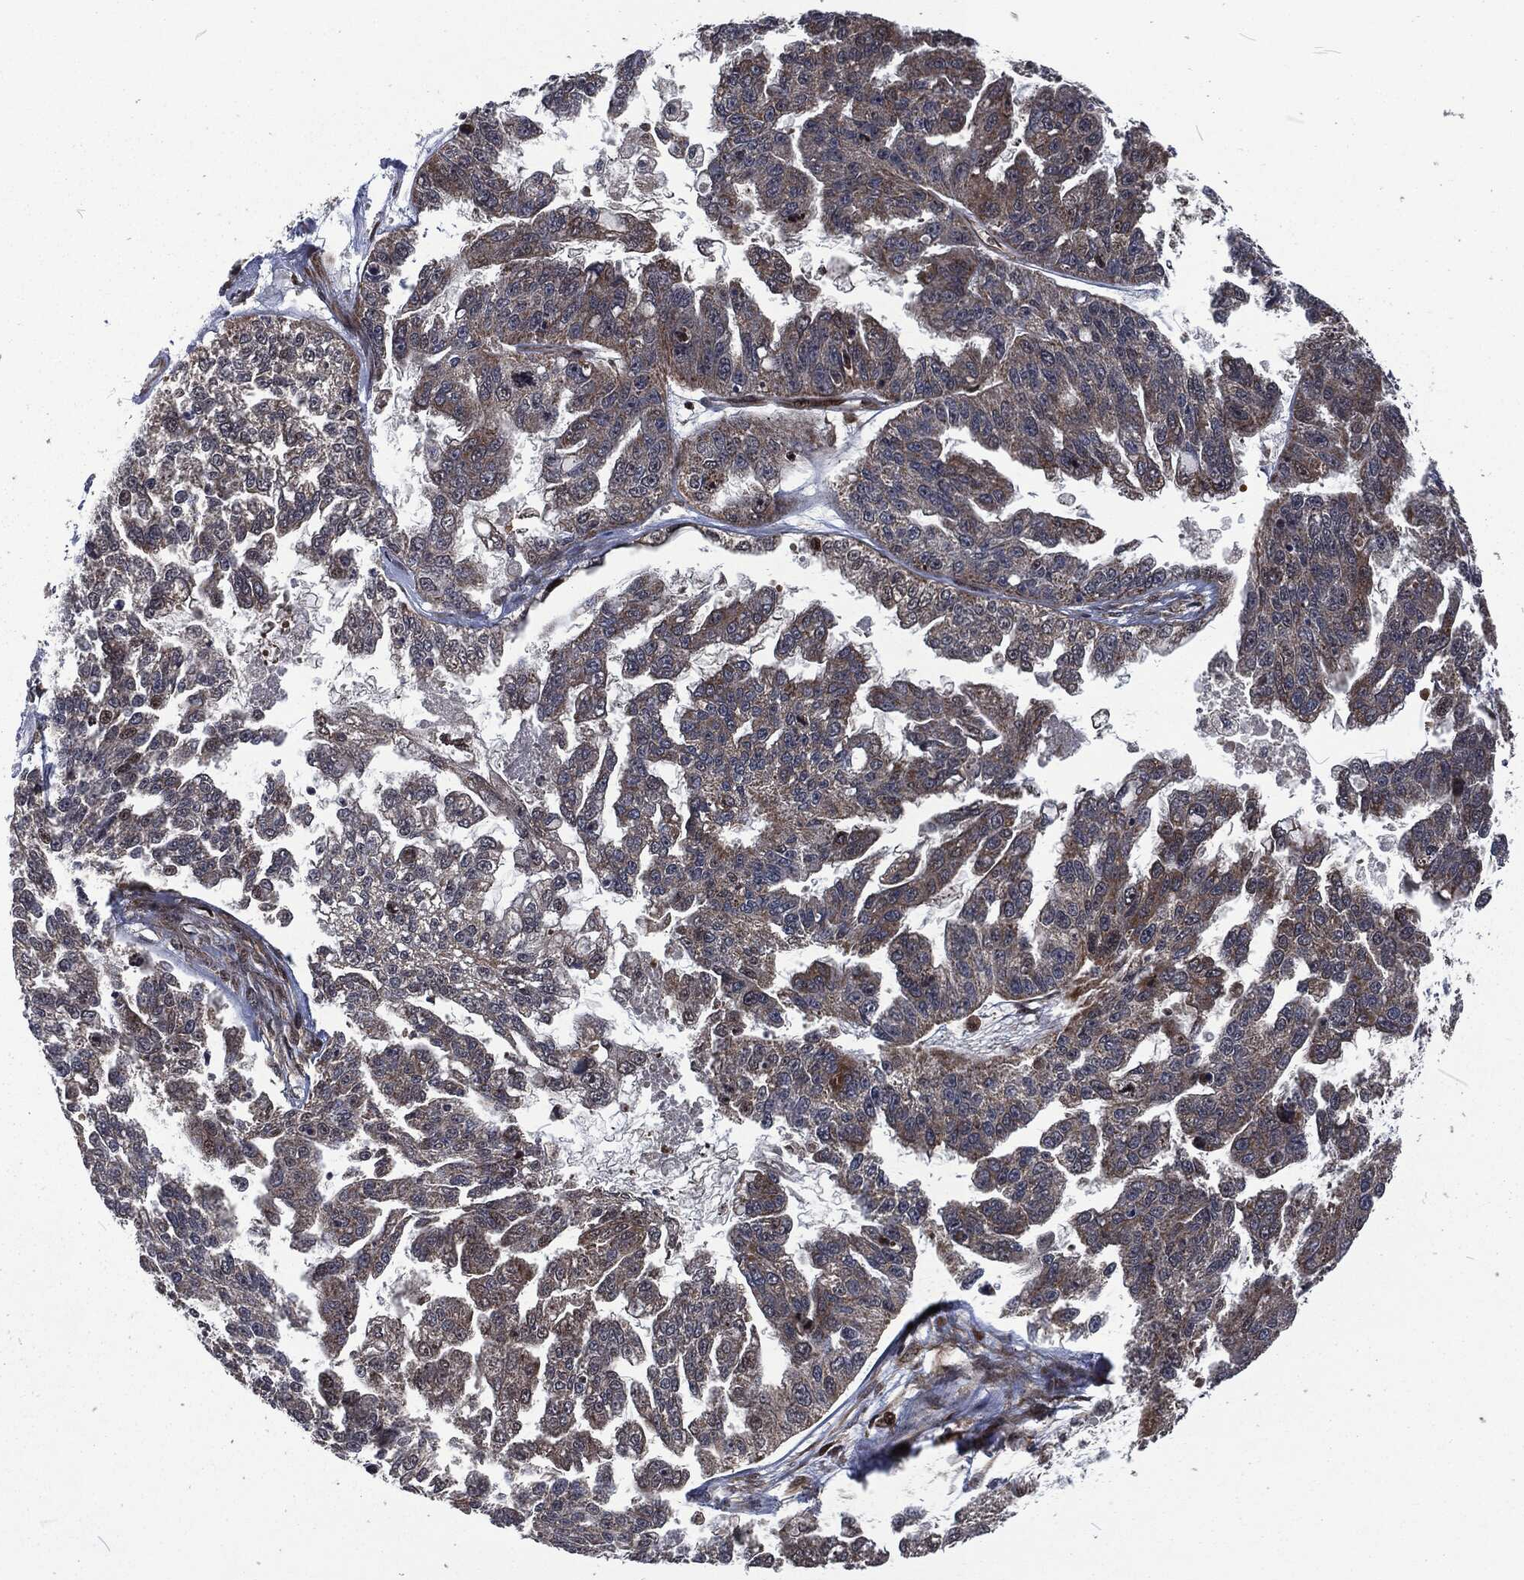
{"staining": {"intensity": "moderate", "quantity": "<25%", "location": "cytoplasmic/membranous"}, "tissue": "ovarian cancer", "cell_type": "Tumor cells", "image_type": "cancer", "snomed": [{"axis": "morphology", "description": "Cystadenocarcinoma, serous, NOS"}, {"axis": "topography", "description": "Ovary"}], "caption": "Immunohistochemistry (IHC) (DAB (3,3'-diaminobenzidine)) staining of ovarian cancer (serous cystadenocarcinoma) exhibits moderate cytoplasmic/membranous protein staining in approximately <25% of tumor cells.", "gene": "CMPK2", "patient": {"sex": "female", "age": 58}}